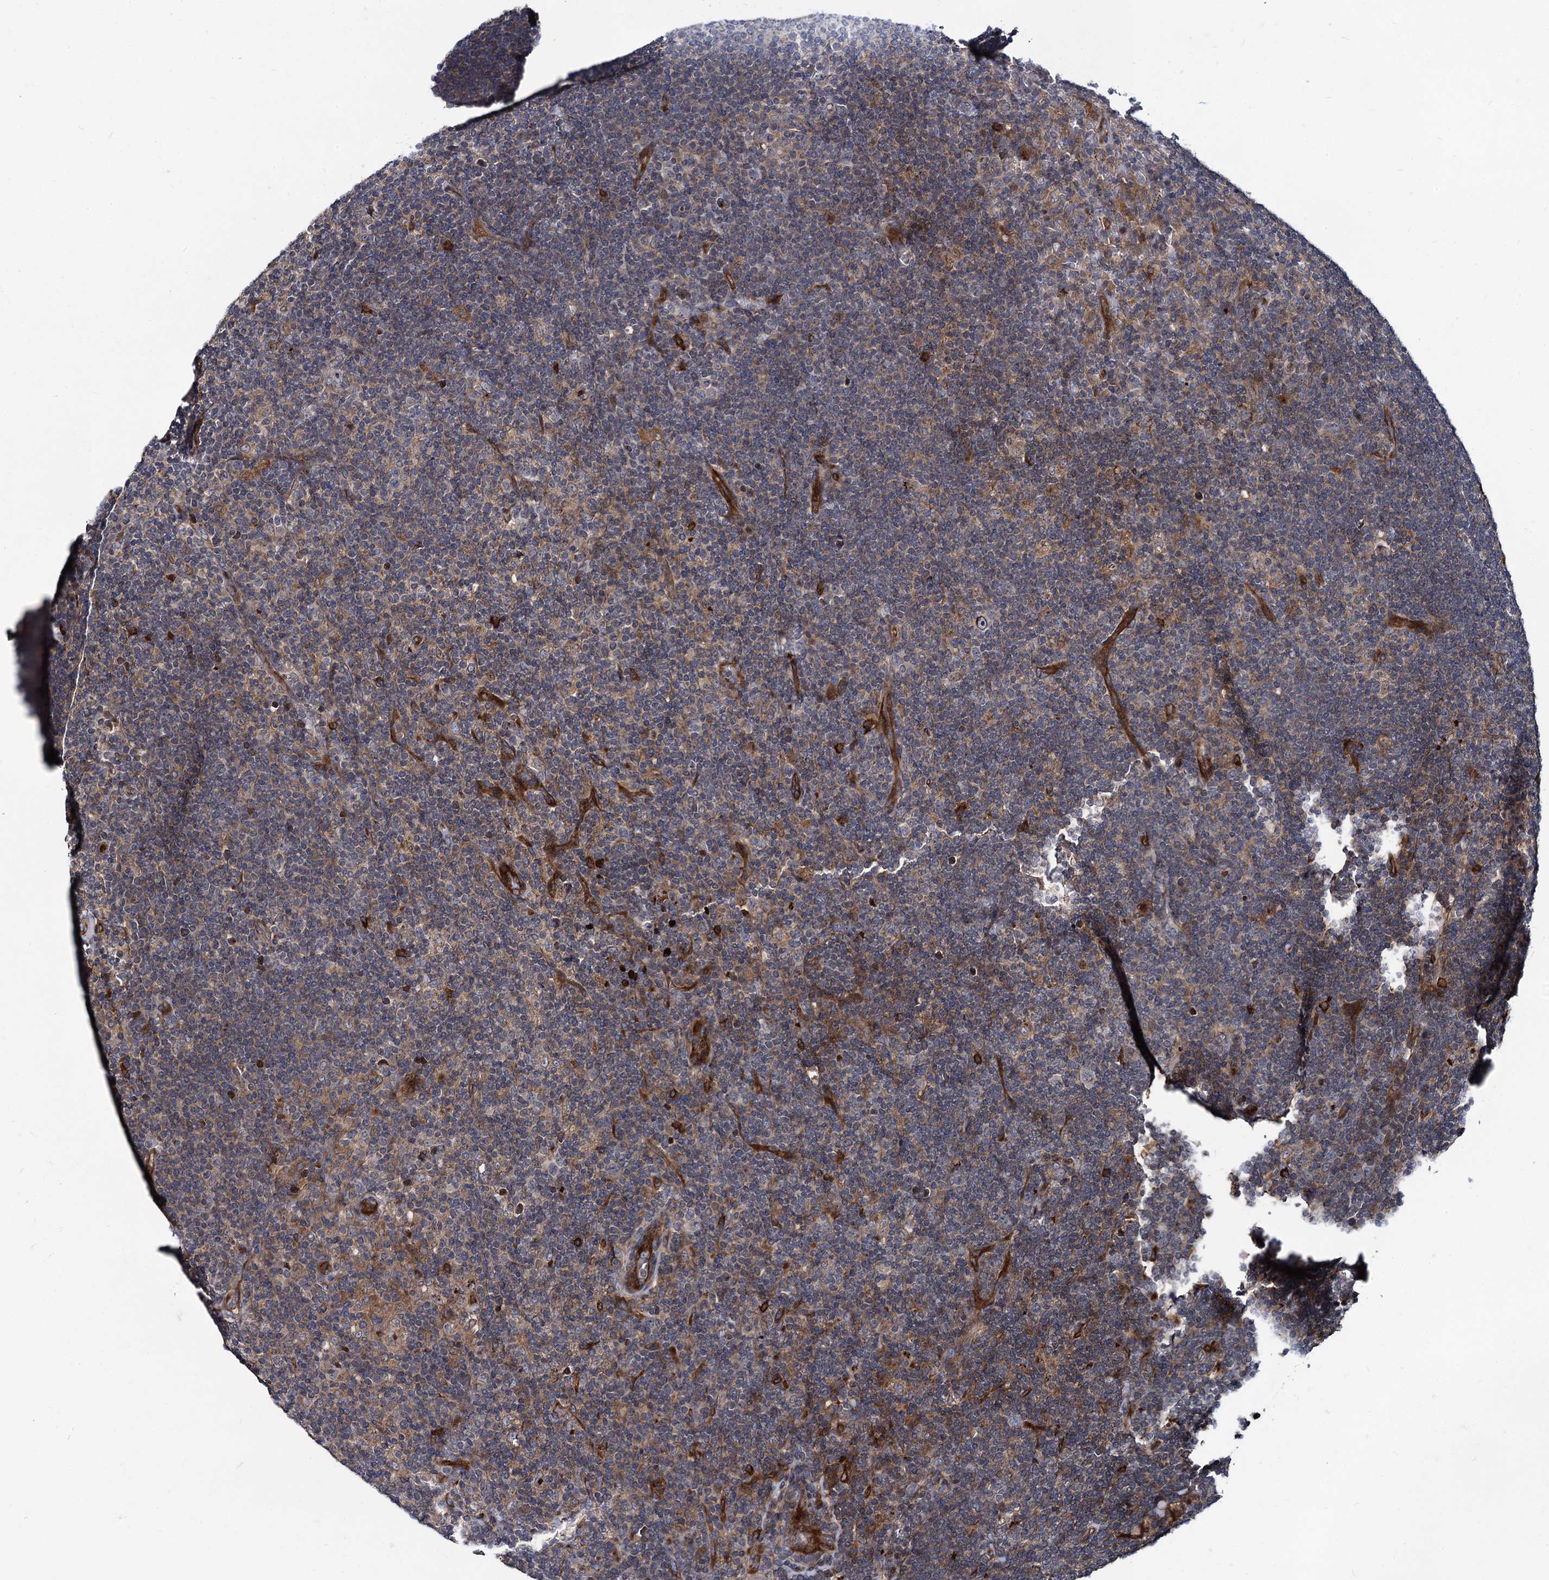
{"staining": {"intensity": "negative", "quantity": "none", "location": "none"}, "tissue": "lymphoma", "cell_type": "Tumor cells", "image_type": "cancer", "snomed": [{"axis": "morphology", "description": "Hodgkin's disease, NOS"}, {"axis": "topography", "description": "Lymph node"}], "caption": "A high-resolution photomicrograph shows immunohistochemistry staining of Hodgkin's disease, which demonstrates no significant expression in tumor cells.", "gene": "KXD1", "patient": {"sex": "female", "age": 57}}